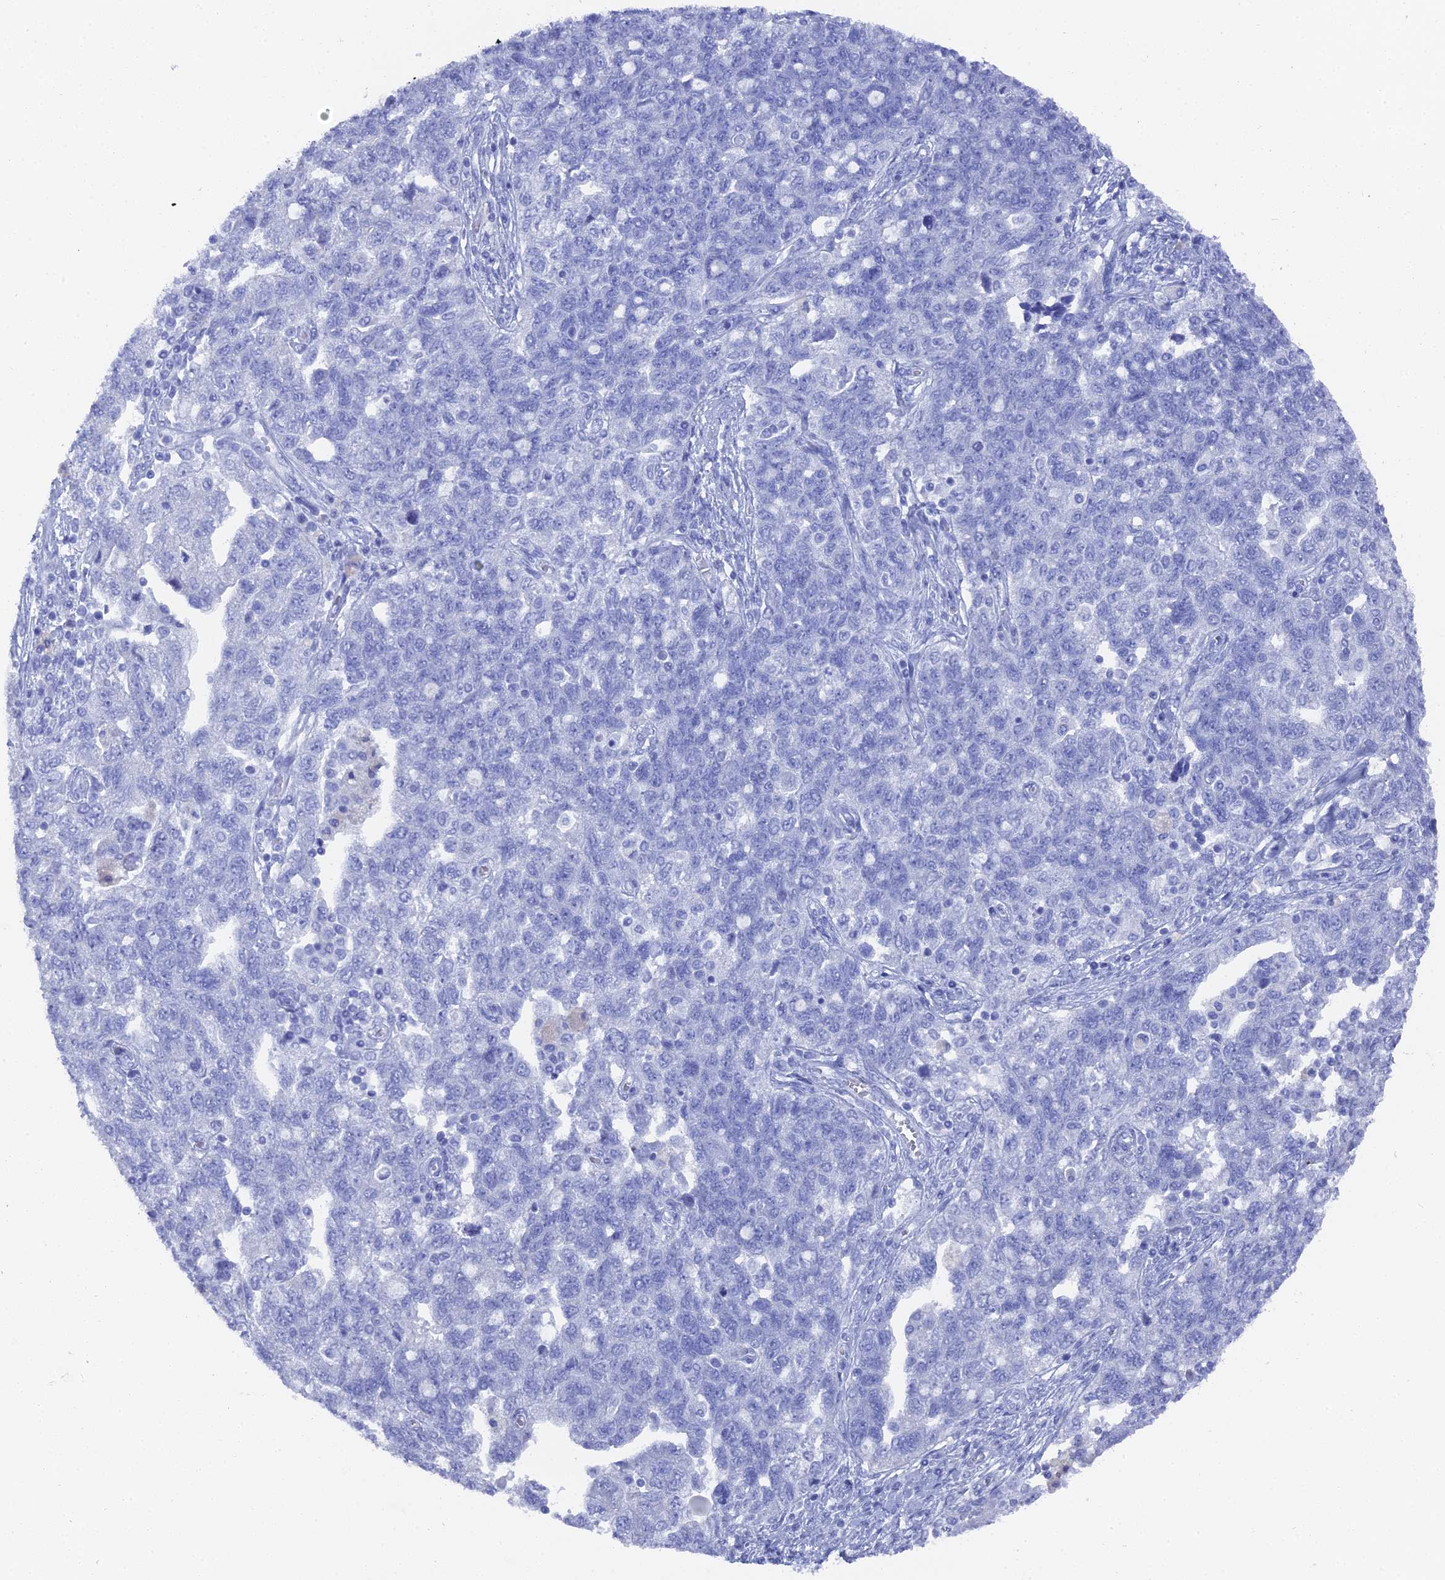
{"staining": {"intensity": "negative", "quantity": "none", "location": "none"}, "tissue": "ovarian cancer", "cell_type": "Tumor cells", "image_type": "cancer", "snomed": [{"axis": "morphology", "description": "Carcinoma, NOS"}, {"axis": "morphology", "description": "Cystadenocarcinoma, serous, NOS"}, {"axis": "topography", "description": "Ovary"}], "caption": "IHC image of neoplastic tissue: ovarian cancer (carcinoma) stained with DAB shows no significant protein staining in tumor cells.", "gene": "ENPP3", "patient": {"sex": "female", "age": 69}}